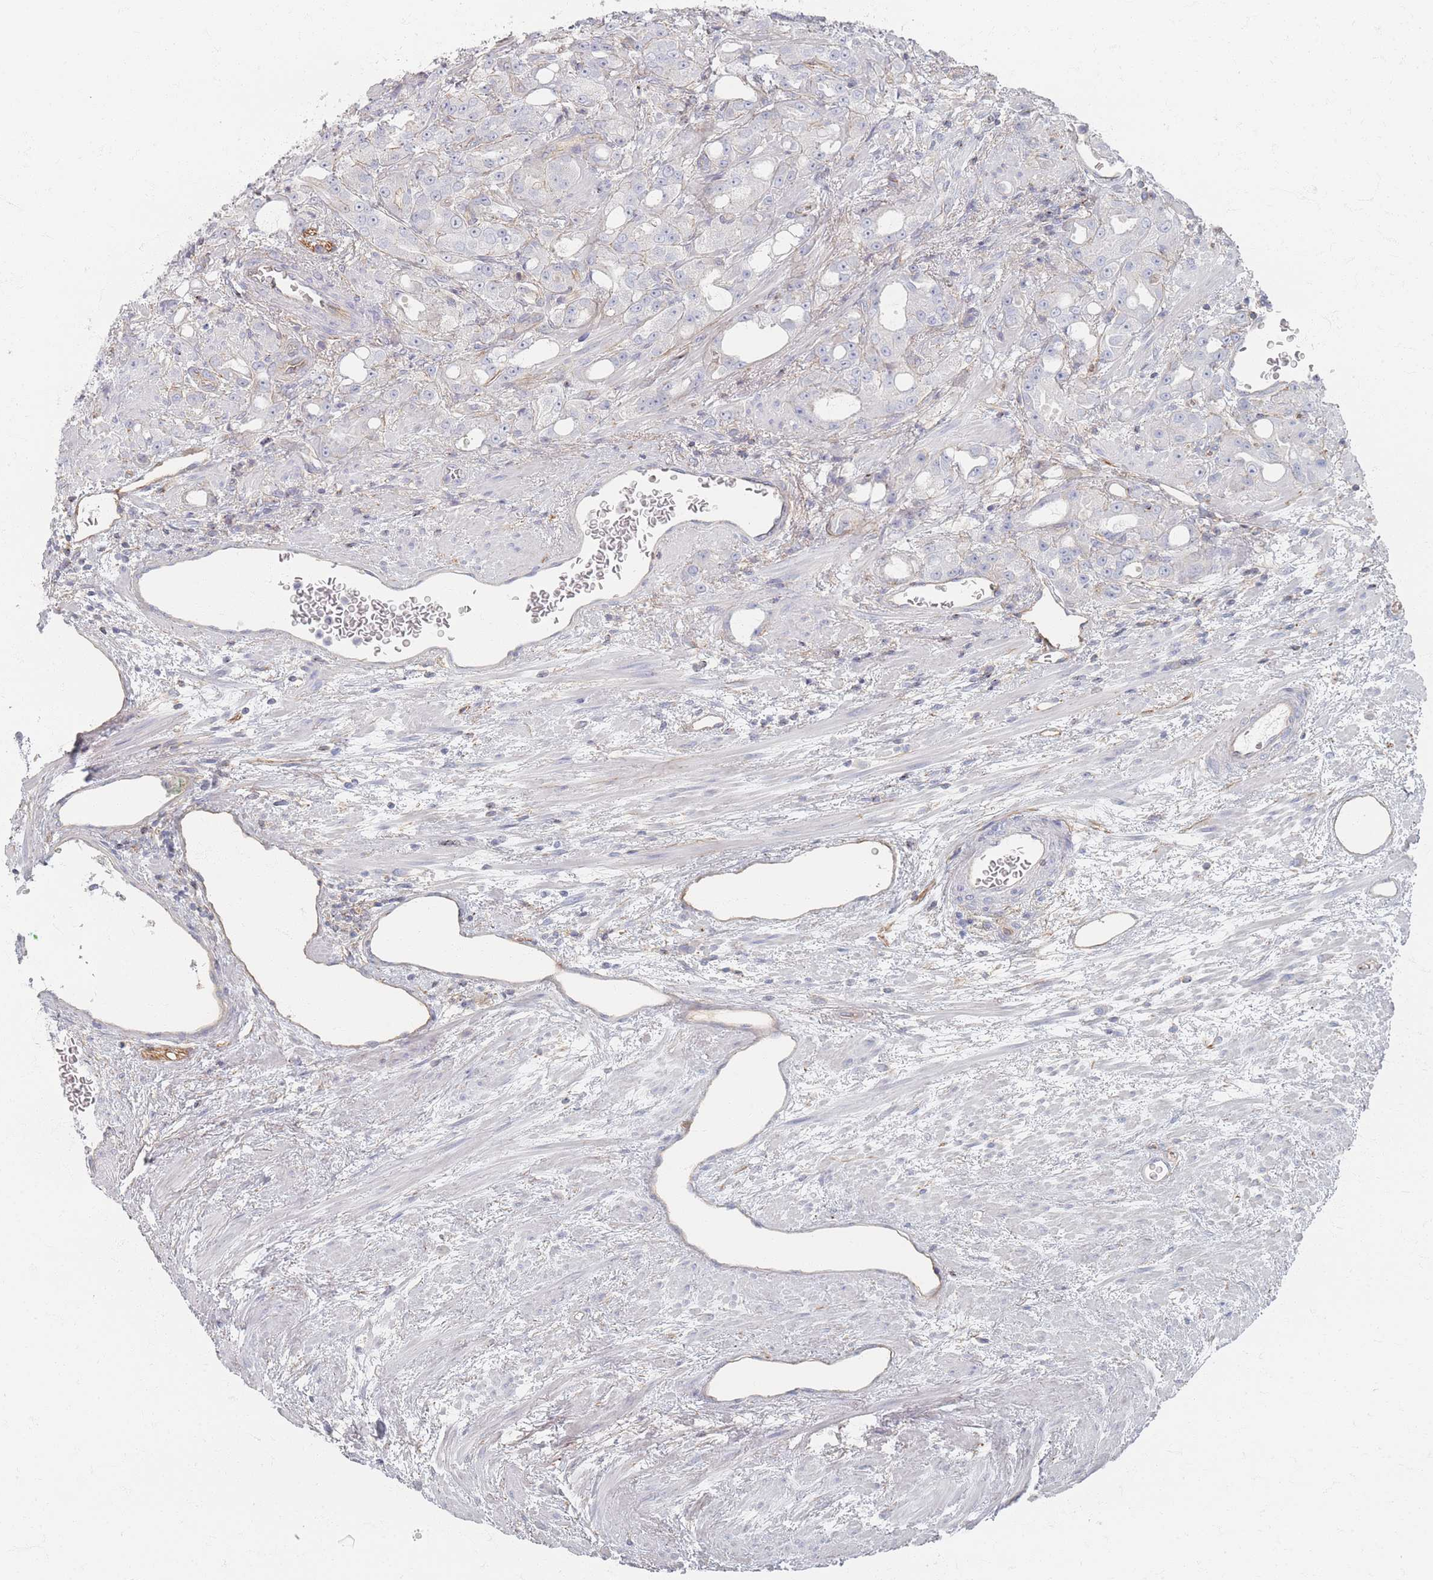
{"staining": {"intensity": "negative", "quantity": "none", "location": "none"}, "tissue": "prostate cancer", "cell_type": "Tumor cells", "image_type": "cancer", "snomed": [{"axis": "morphology", "description": "Adenocarcinoma, High grade"}, {"axis": "topography", "description": "Prostate"}], "caption": "High-grade adenocarcinoma (prostate) was stained to show a protein in brown. There is no significant expression in tumor cells. (DAB IHC with hematoxylin counter stain).", "gene": "GNB1", "patient": {"sex": "male", "age": 69}}